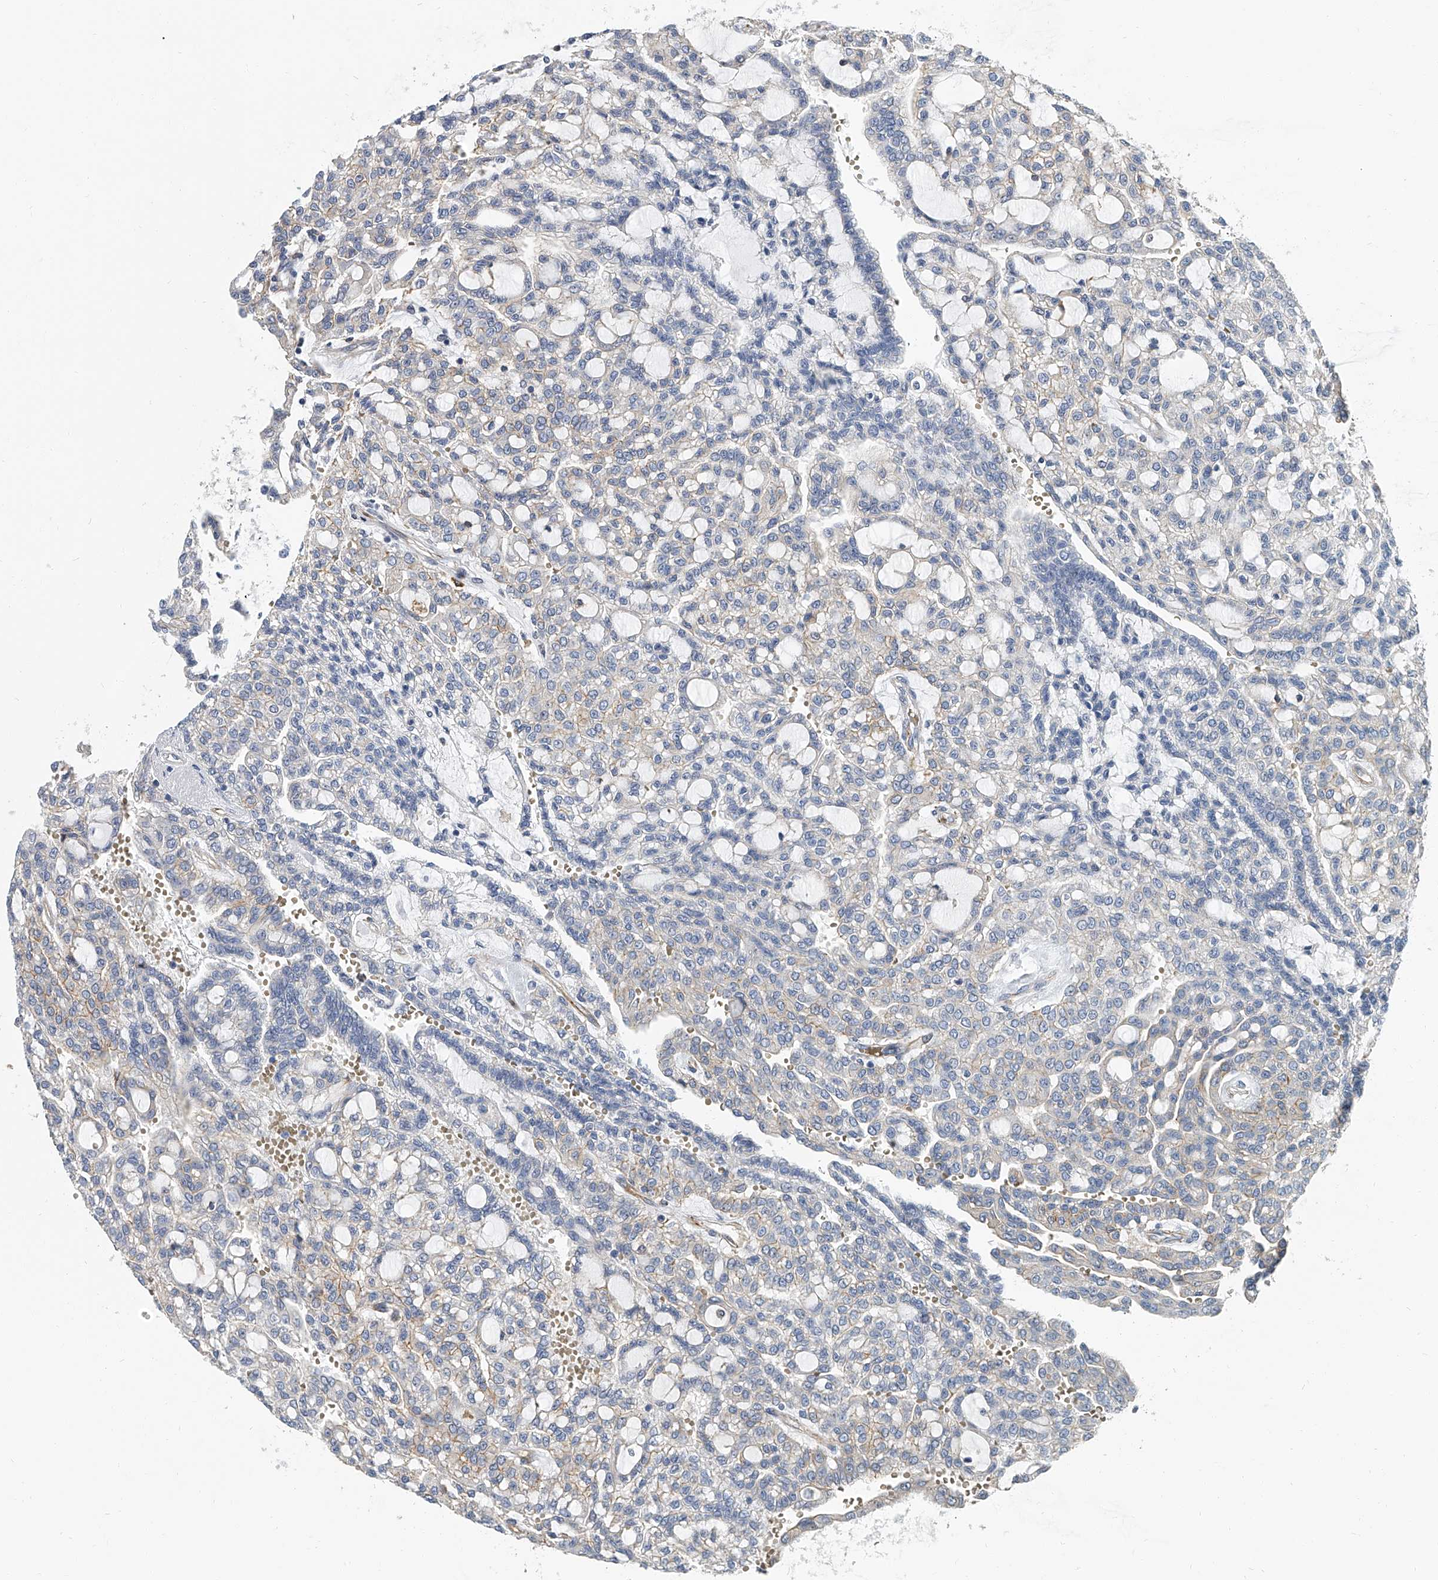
{"staining": {"intensity": "weak", "quantity": "25%-75%", "location": "cytoplasmic/membranous"}, "tissue": "renal cancer", "cell_type": "Tumor cells", "image_type": "cancer", "snomed": [{"axis": "morphology", "description": "Adenocarcinoma, NOS"}, {"axis": "topography", "description": "Kidney"}], "caption": "A low amount of weak cytoplasmic/membranous expression is appreciated in approximately 25%-75% of tumor cells in renal cancer tissue.", "gene": "KIRREL1", "patient": {"sex": "male", "age": 63}}